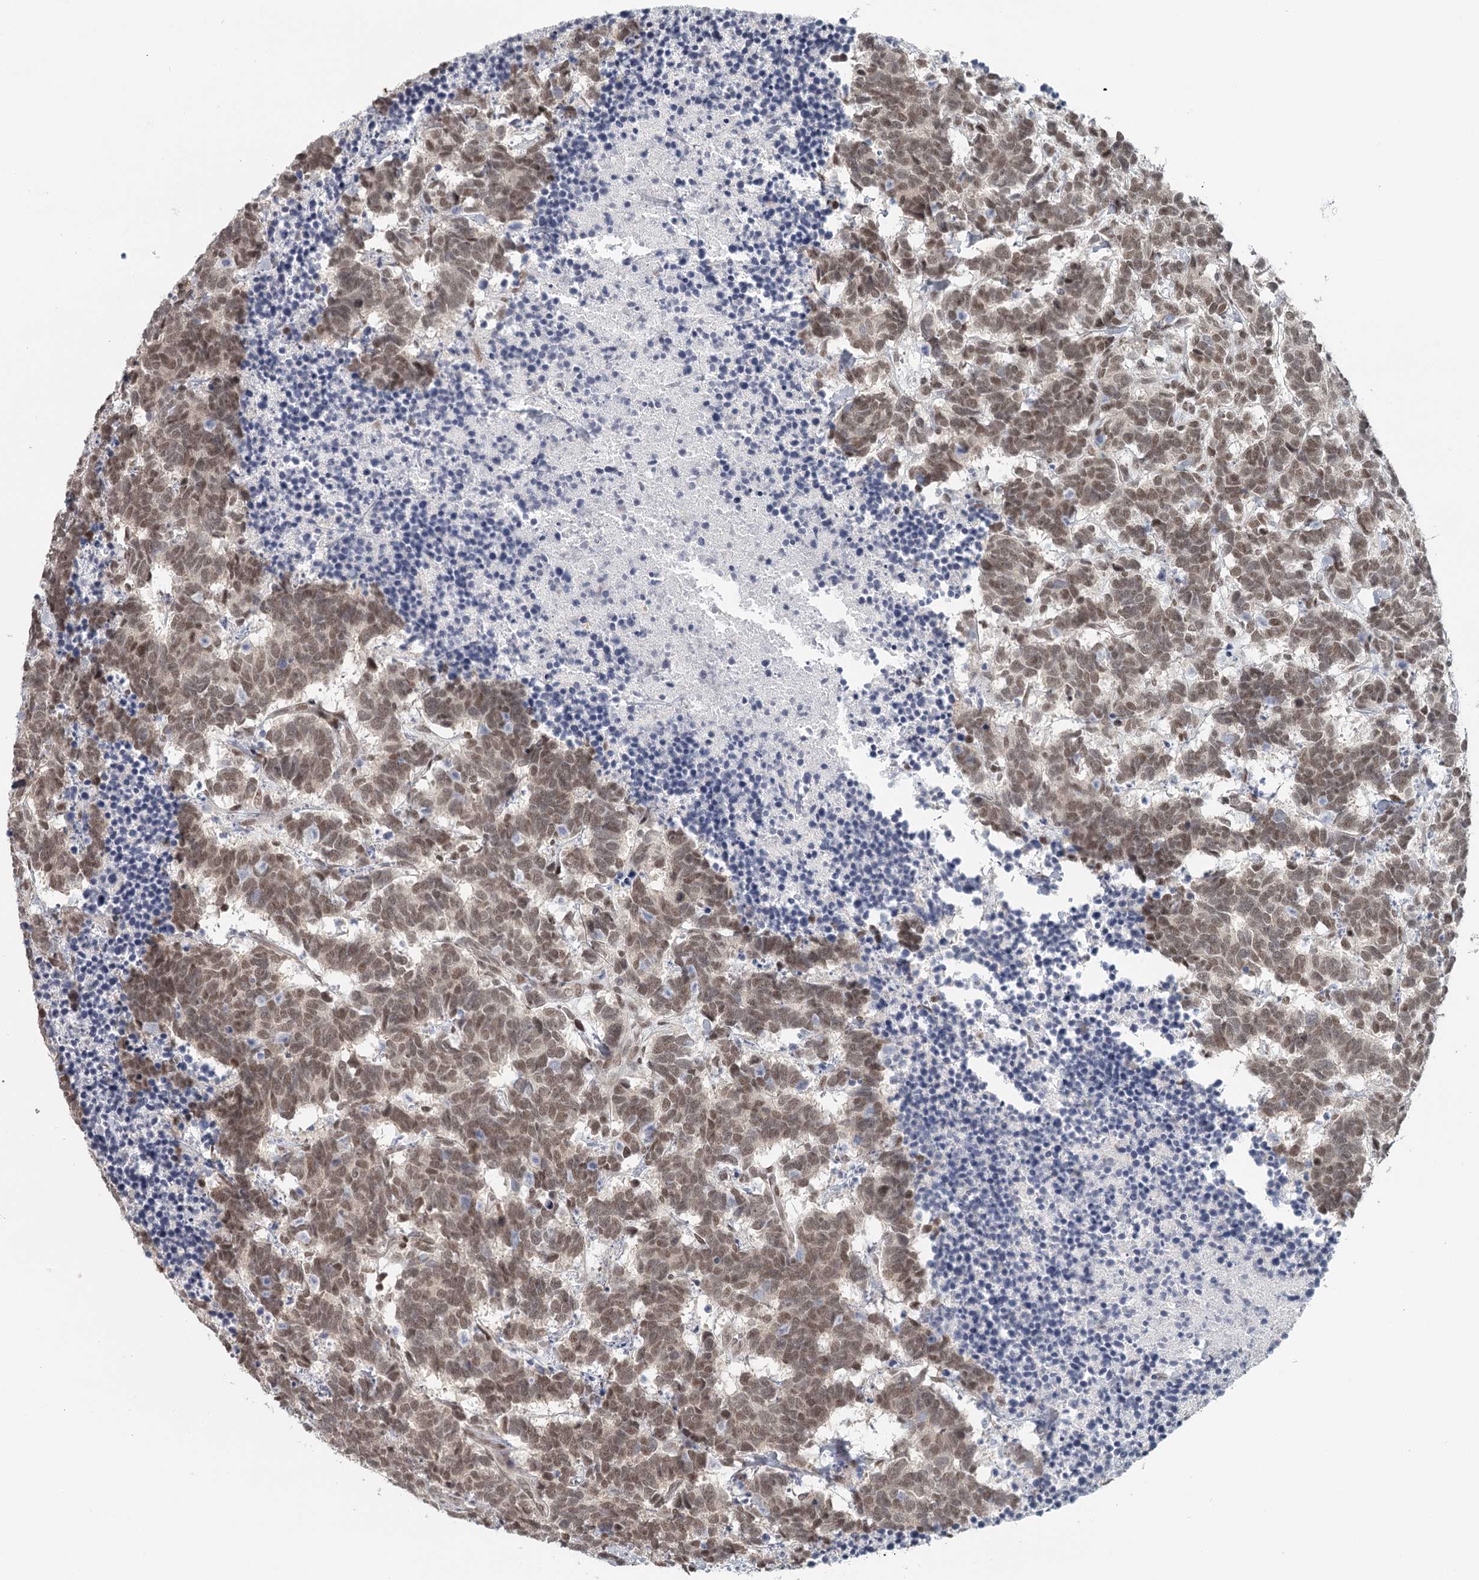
{"staining": {"intensity": "moderate", "quantity": ">75%", "location": "nuclear"}, "tissue": "carcinoid", "cell_type": "Tumor cells", "image_type": "cancer", "snomed": [{"axis": "morphology", "description": "Carcinoma, NOS"}, {"axis": "morphology", "description": "Carcinoid, malignant, NOS"}, {"axis": "topography", "description": "Urinary bladder"}], "caption": "The micrograph demonstrates staining of carcinoid (malignant), revealing moderate nuclear protein positivity (brown color) within tumor cells.", "gene": "FAM13C", "patient": {"sex": "male", "age": 57}}